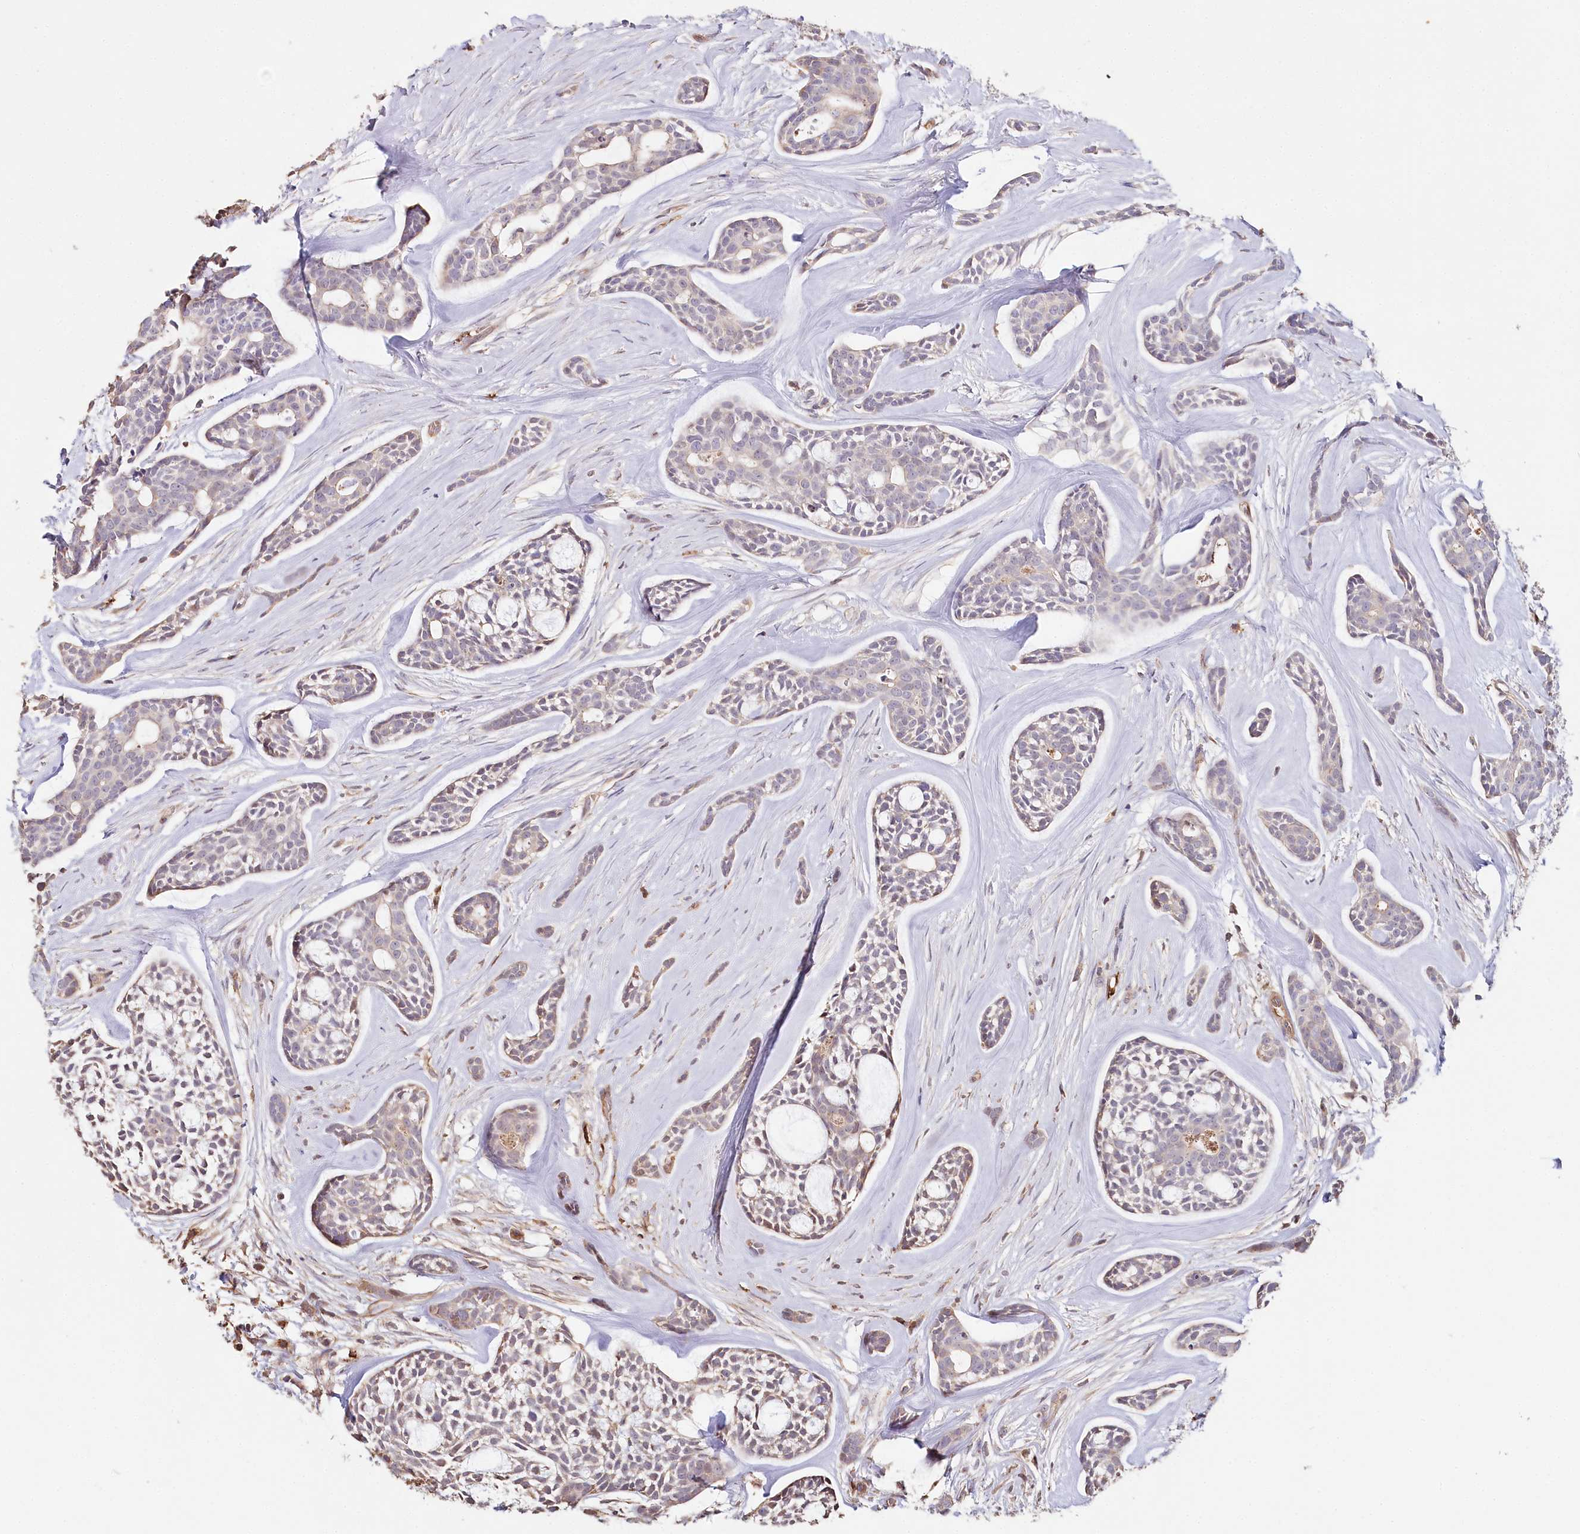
{"staining": {"intensity": "negative", "quantity": "none", "location": "none"}, "tissue": "head and neck cancer", "cell_type": "Tumor cells", "image_type": "cancer", "snomed": [{"axis": "morphology", "description": "Adenocarcinoma, NOS"}, {"axis": "topography", "description": "Subcutis"}, {"axis": "topography", "description": "Head-Neck"}], "caption": "DAB immunohistochemical staining of head and neck adenocarcinoma demonstrates no significant staining in tumor cells.", "gene": "RBP5", "patient": {"sex": "female", "age": 73}}